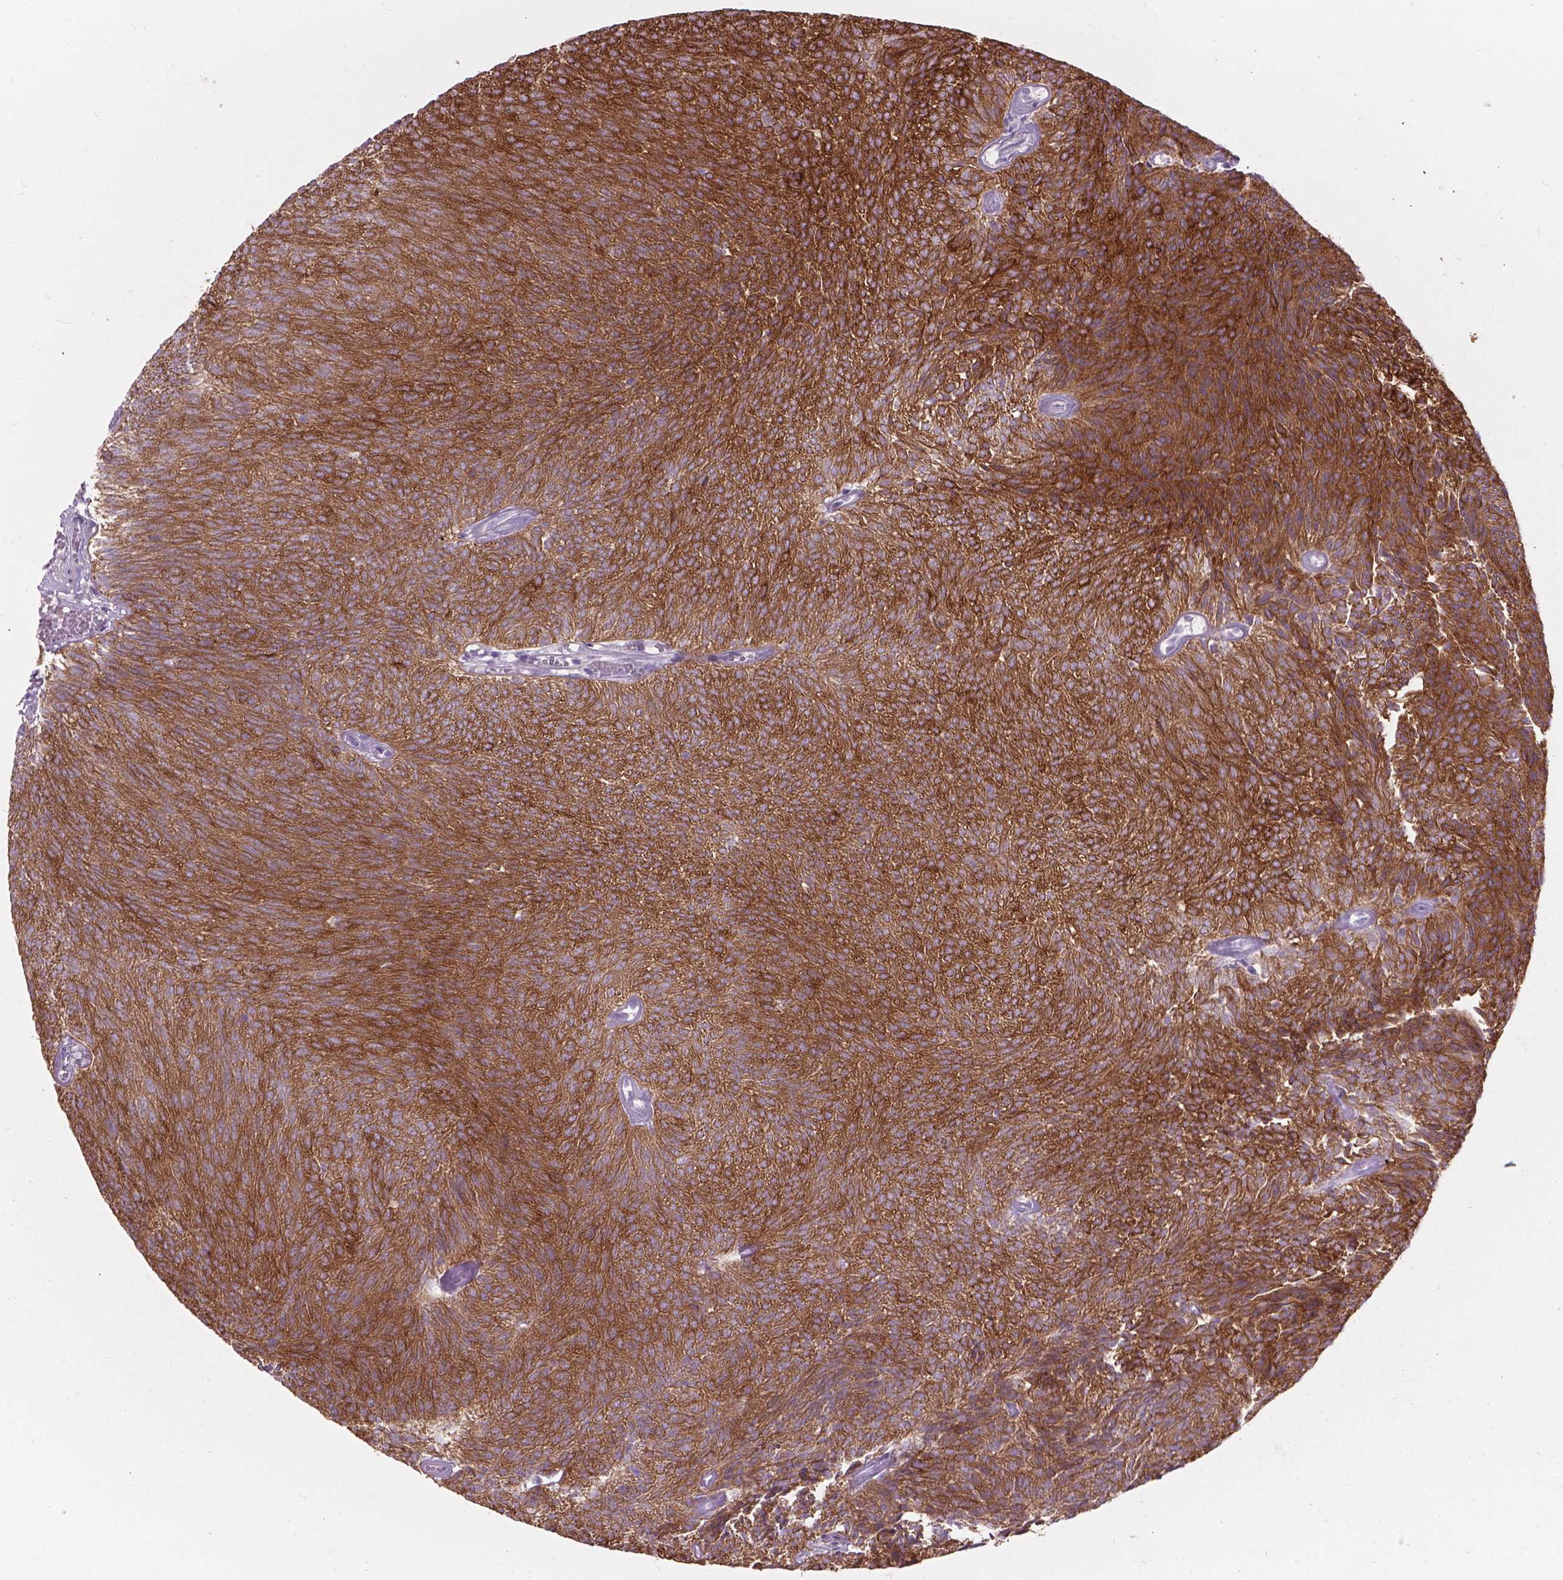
{"staining": {"intensity": "moderate", "quantity": ">75%", "location": "cytoplasmic/membranous"}, "tissue": "urothelial cancer", "cell_type": "Tumor cells", "image_type": "cancer", "snomed": [{"axis": "morphology", "description": "Urothelial carcinoma, Low grade"}, {"axis": "topography", "description": "Urinary bladder"}], "caption": "There is medium levels of moderate cytoplasmic/membranous expression in tumor cells of urothelial cancer, as demonstrated by immunohistochemical staining (brown color).", "gene": "MYH14", "patient": {"sex": "male", "age": 77}}